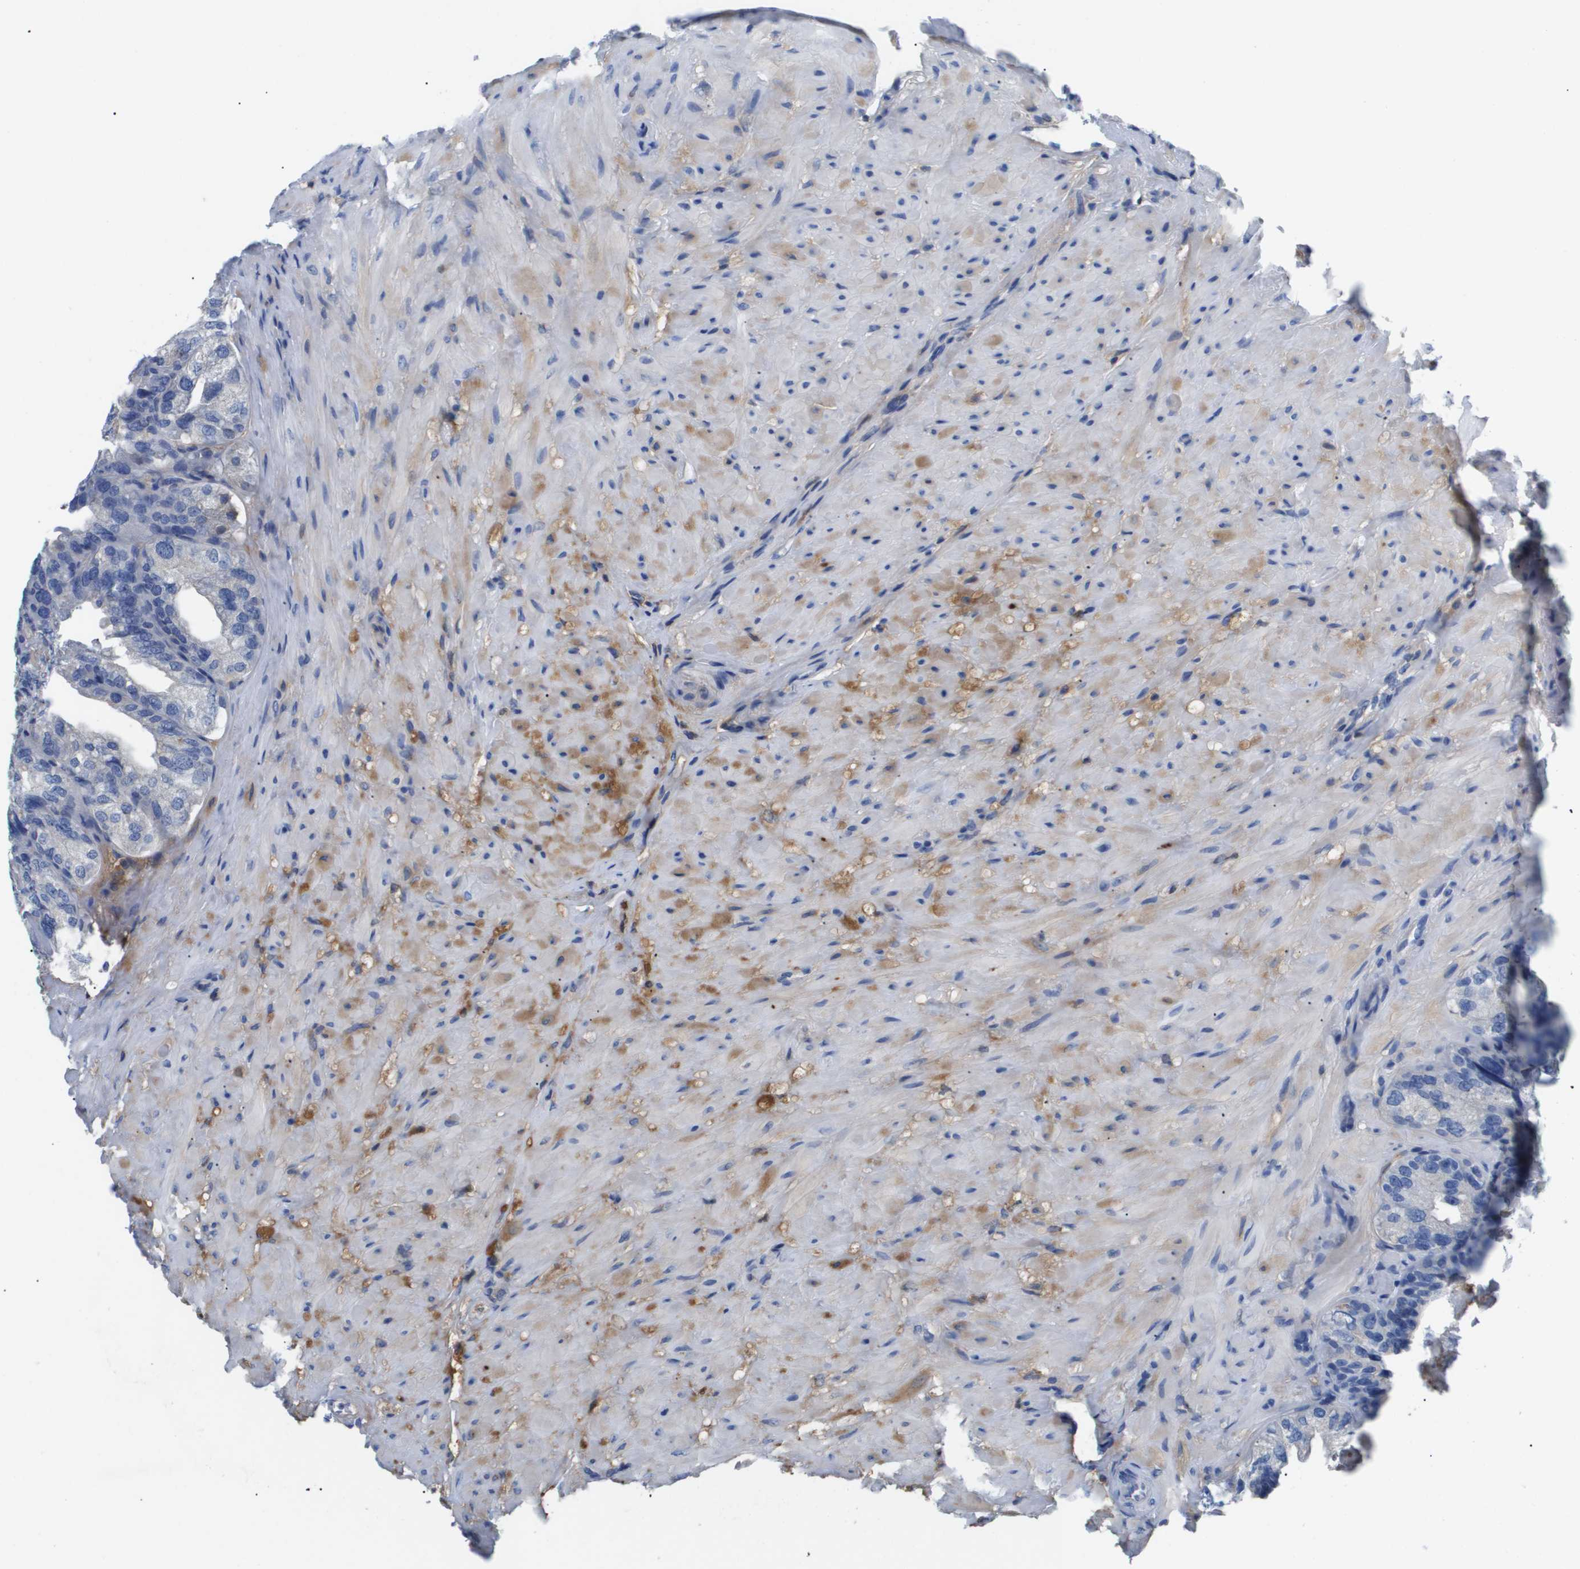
{"staining": {"intensity": "negative", "quantity": "none", "location": "none"}, "tissue": "seminal vesicle", "cell_type": "Glandular cells", "image_type": "normal", "snomed": [{"axis": "morphology", "description": "Normal tissue, NOS"}, {"axis": "topography", "description": "Seminal veicle"}], "caption": "The immunohistochemistry (IHC) histopathology image has no significant positivity in glandular cells of seminal vesicle.", "gene": "SERPINA6", "patient": {"sex": "male", "age": 68}}